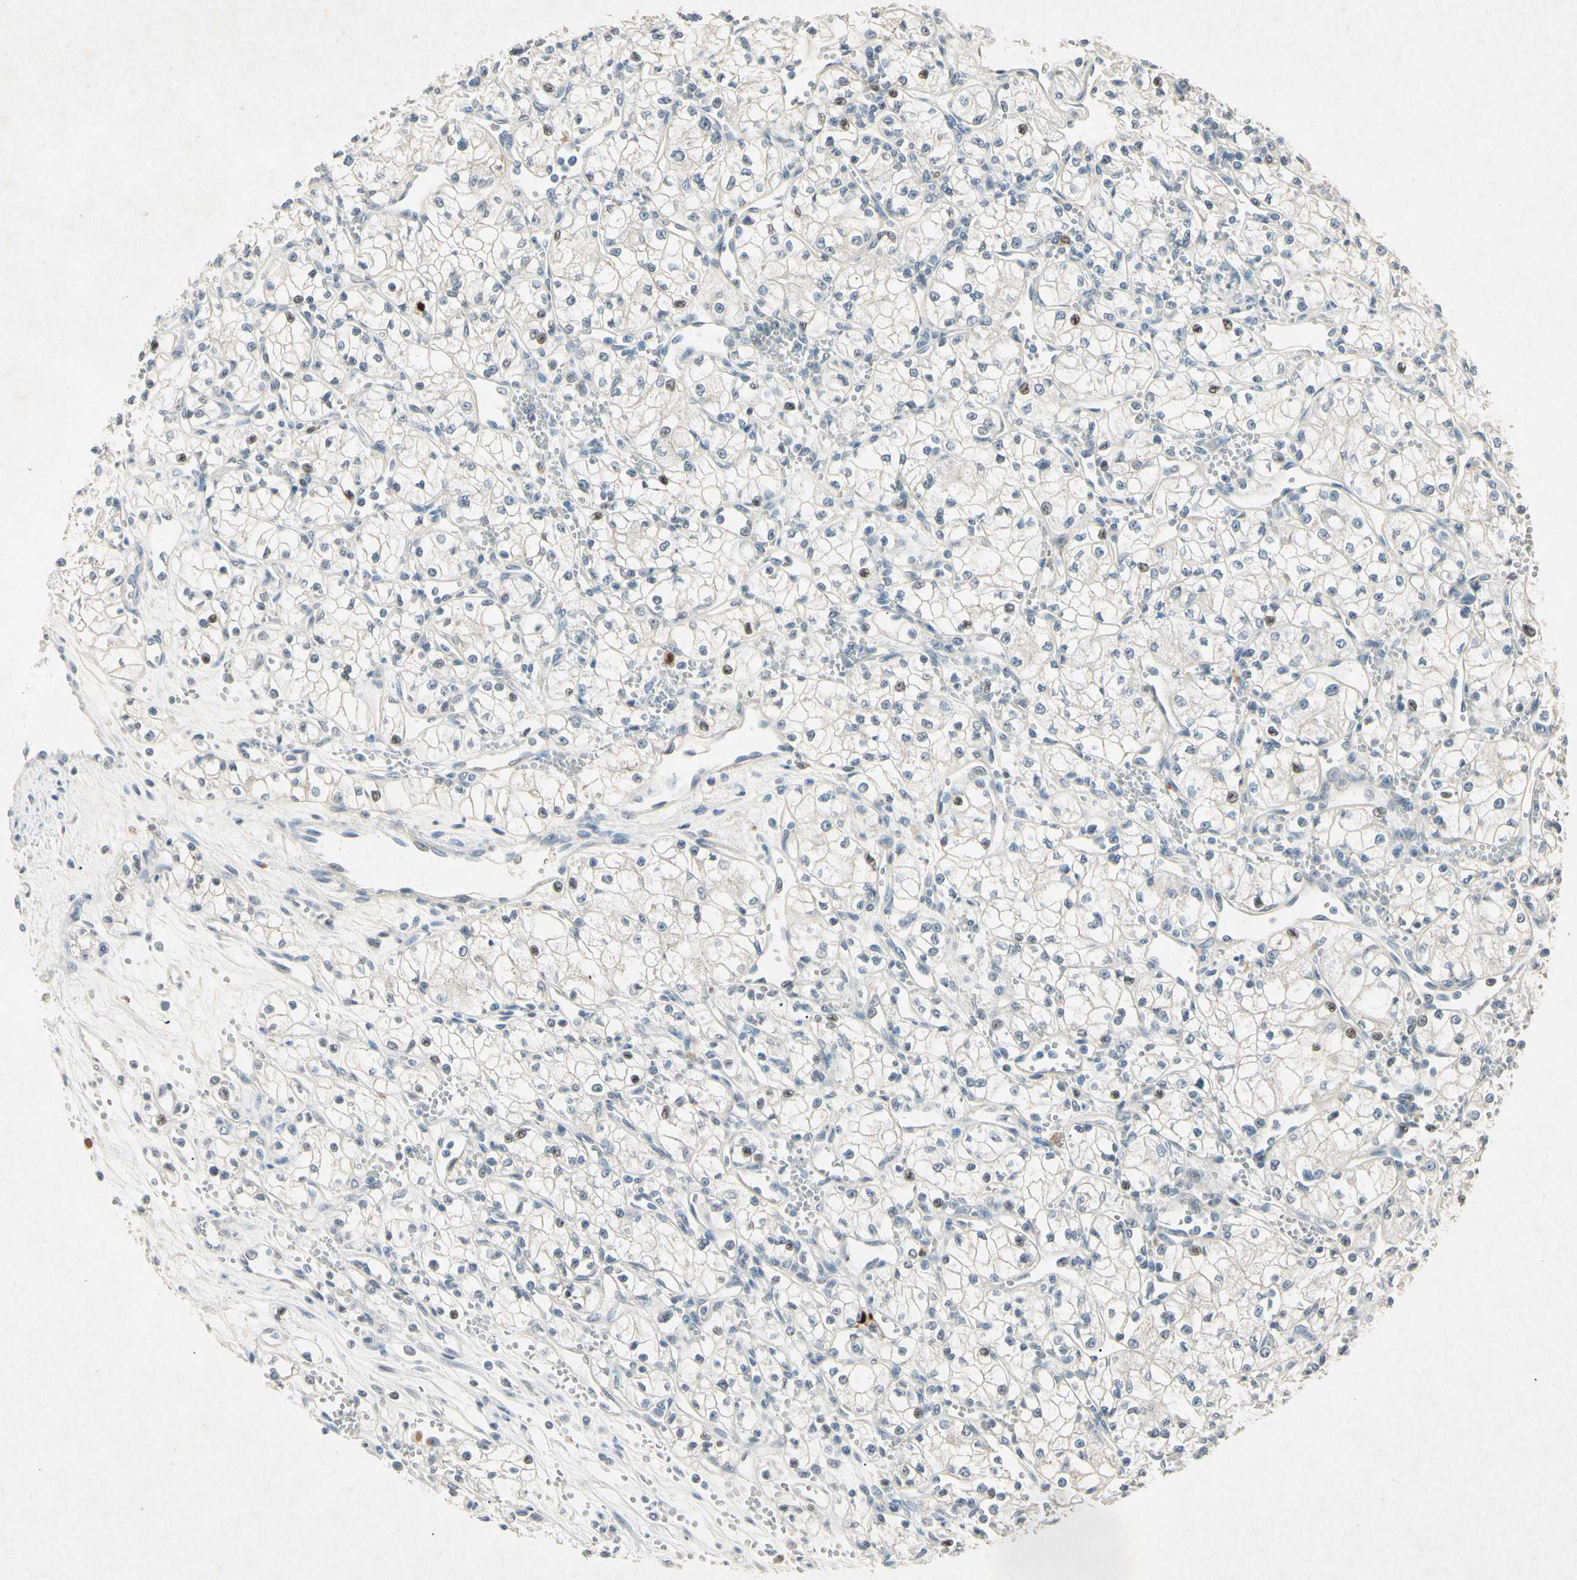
{"staining": {"intensity": "weak", "quantity": "<25%", "location": "nuclear"}, "tissue": "renal cancer", "cell_type": "Tumor cells", "image_type": "cancer", "snomed": [{"axis": "morphology", "description": "Normal tissue, NOS"}, {"axis": "morphology", "description": "Adenocarcinoma, NOS"}, {"axis": "topography", "description": "Kidney"}], "caption": "Human adenocarcinoma (renal) stained for a protein using immunohistochemistry (IHC) demonstrates no positivity in tumor cells.", "gene": "HSPA1B", "patient": {"sex": "male", "age": 59}}